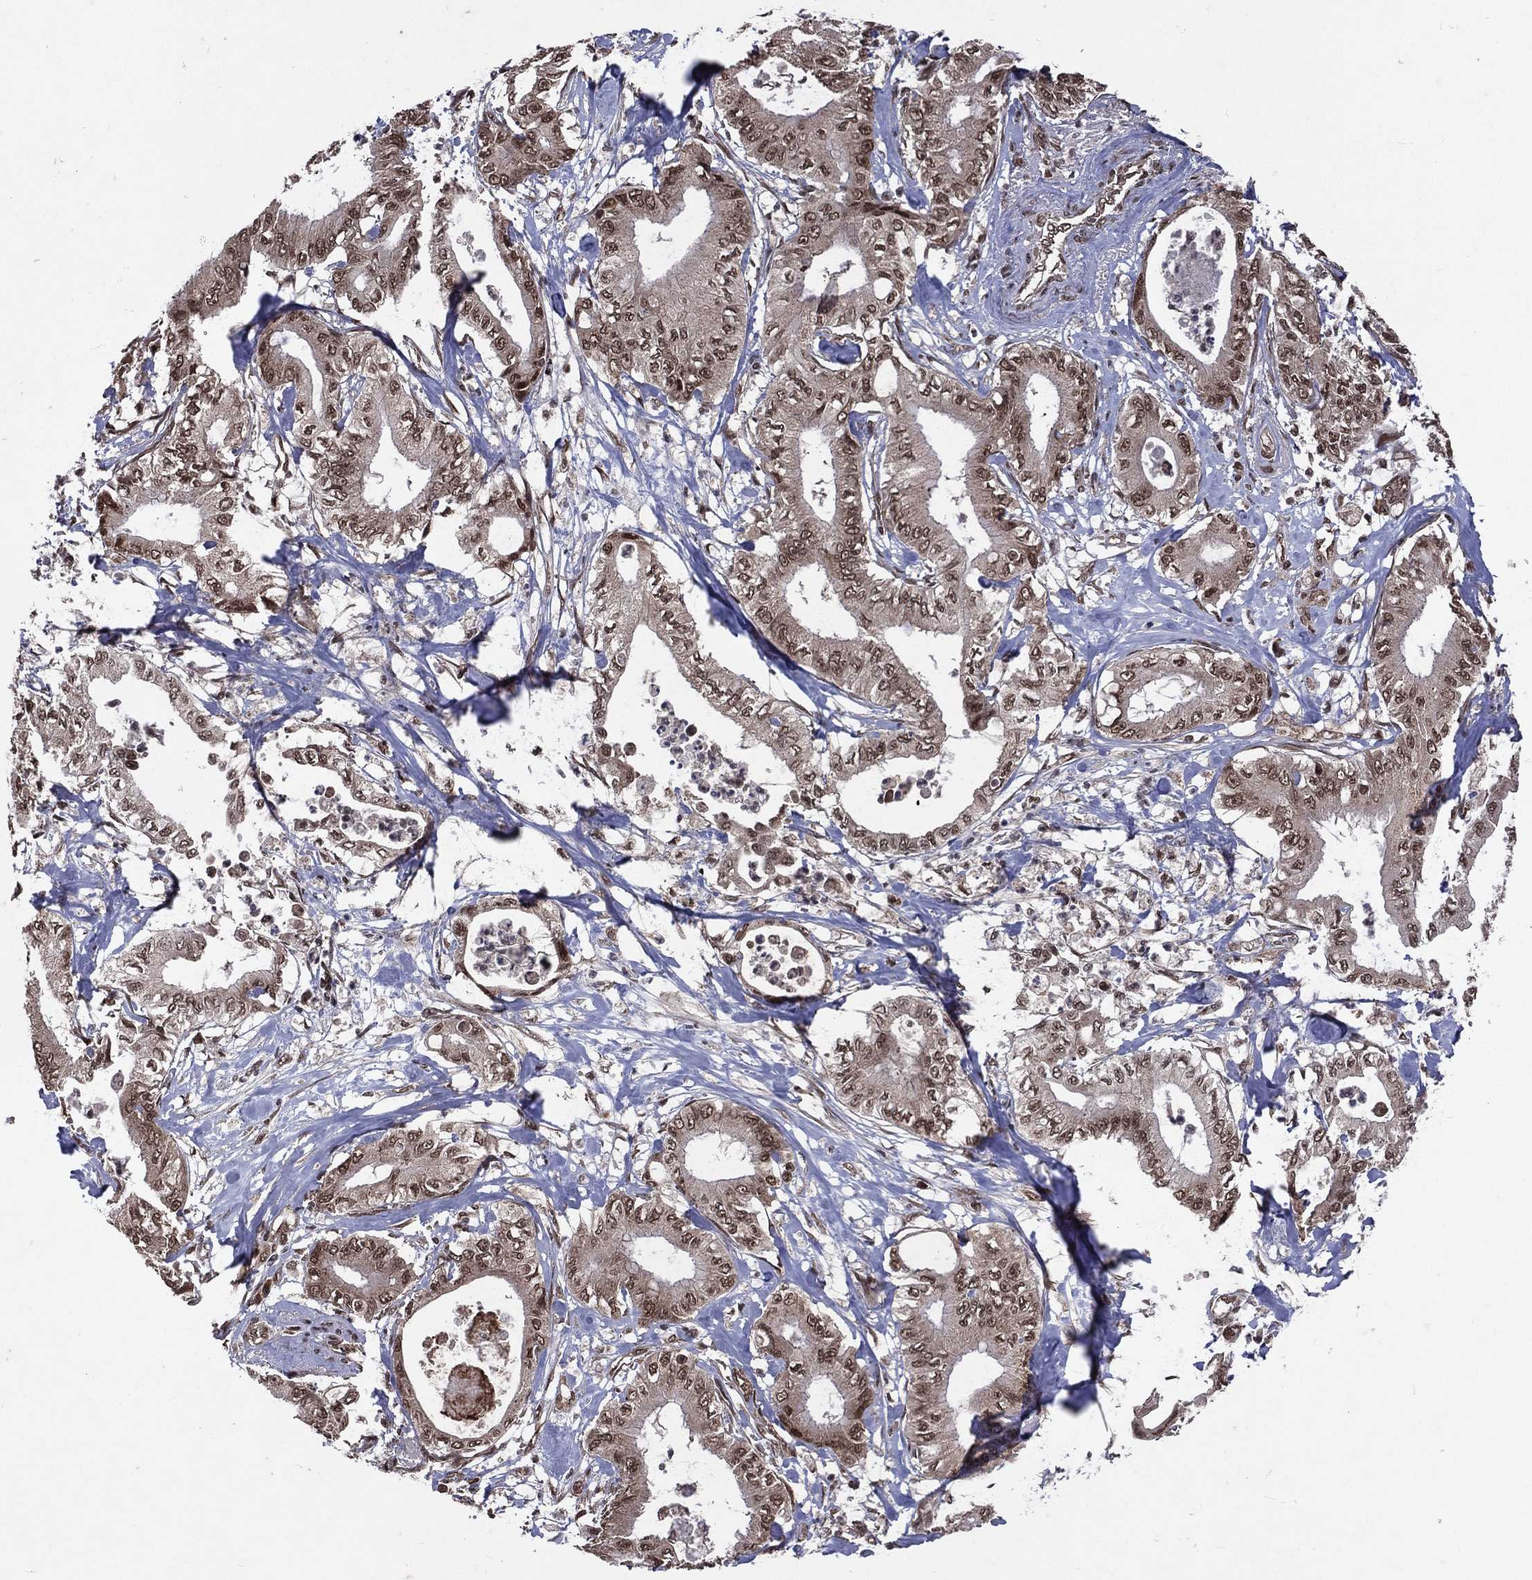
{"staining": {"intensity": "moderate", "quantity": ">75%", "location": "cytoplasmic/membranous,nuclear"}, "tissue": "pancreatic cancer", "cell_type": "Tumor cells", "image_type": "cancer", "snomed": [{"axis": "morphology", "description": "Adenocarcinoma, NOS"}, {"axis": "topography", "description": "Pancreas"}], "caption": "Tumor cells show medium levels of moderate cytoplasmic/membranous and nuclear expression in about >75% of cells in pancreatic cancer.", "gene": "DMAP1", "patient": {"sex": "male", "age": 71}}